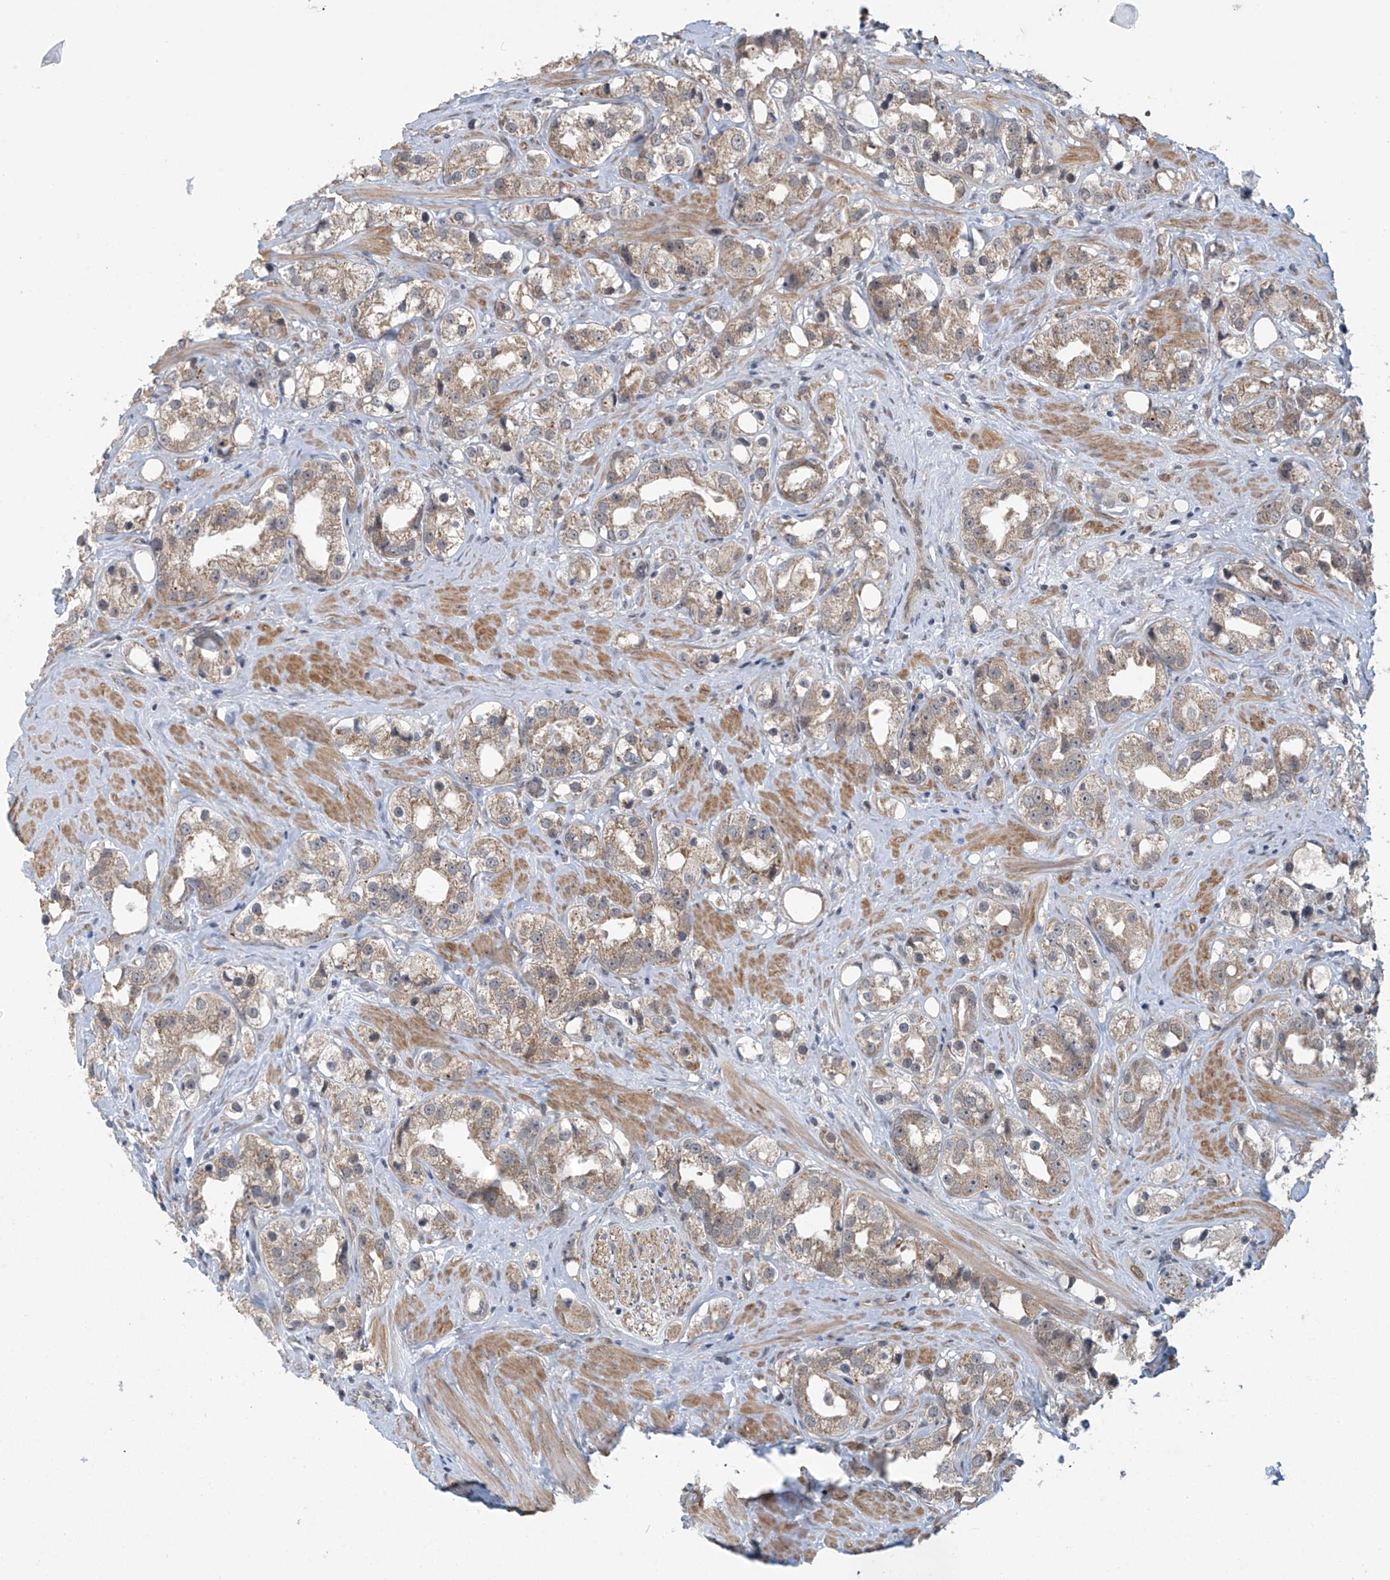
{"staining": {"intensity": "weak", "quantity": ">75%", "location": "cytoplasmic/membranous"}, "tissue": "prostate cancer", "cell_type": "Tumor cells", "image_type": "cancer", "snomed": [{"axis": "morphology", "description": "Adenocarcinoma, NOS"}, {"axis": "topography", "description": "Prostate"}], "caption": "The photomicrograph demonstrates a brown stain indicating the presence of a protein in the cytoplasmic/membranous of tumor cells in prostate adenocarcinoma.", "gene": "ABHD13", "patient": {"sex": "male", "age": 79}}